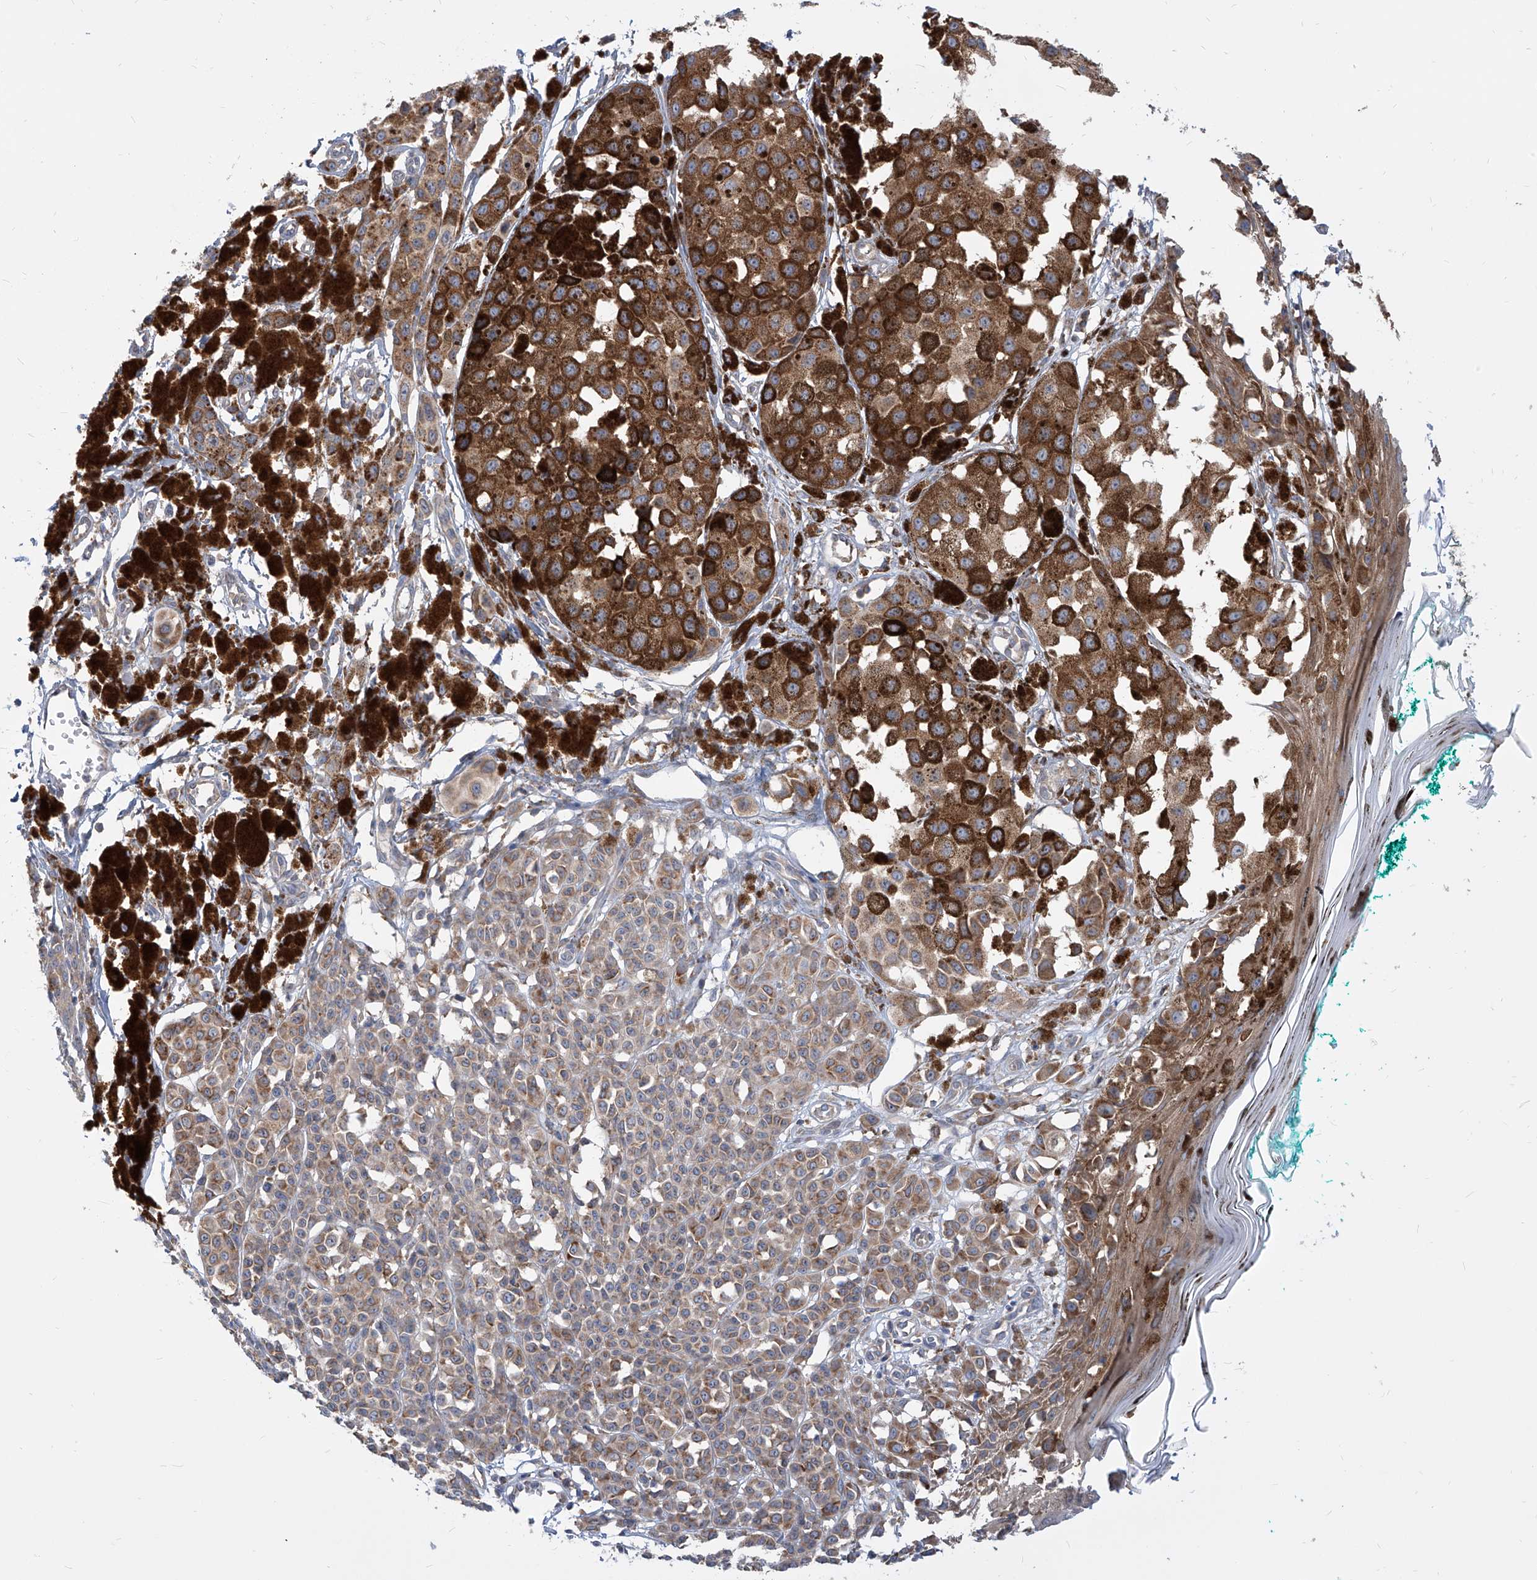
{"staining": {"intensity": "strong", "quantity": ">75%", "location": "cytoplasmic/membranous"}, "tissue": "melanoma", "cell_type": "Tumor cells", "image_type": "cancer", "snomed": [{"axis": "morphology", "description": "Malignant melanoma, NOS"}, {"axis": "topography", "description": "Skin of leg"}], "caption": "The image exhibits a brown stain indicating the presence of a protein in the cytoplasmic/membranous of tumor cells in melanoma.", "gene": "FAM83B", "patient": {"sex": "female", "age": 72}}